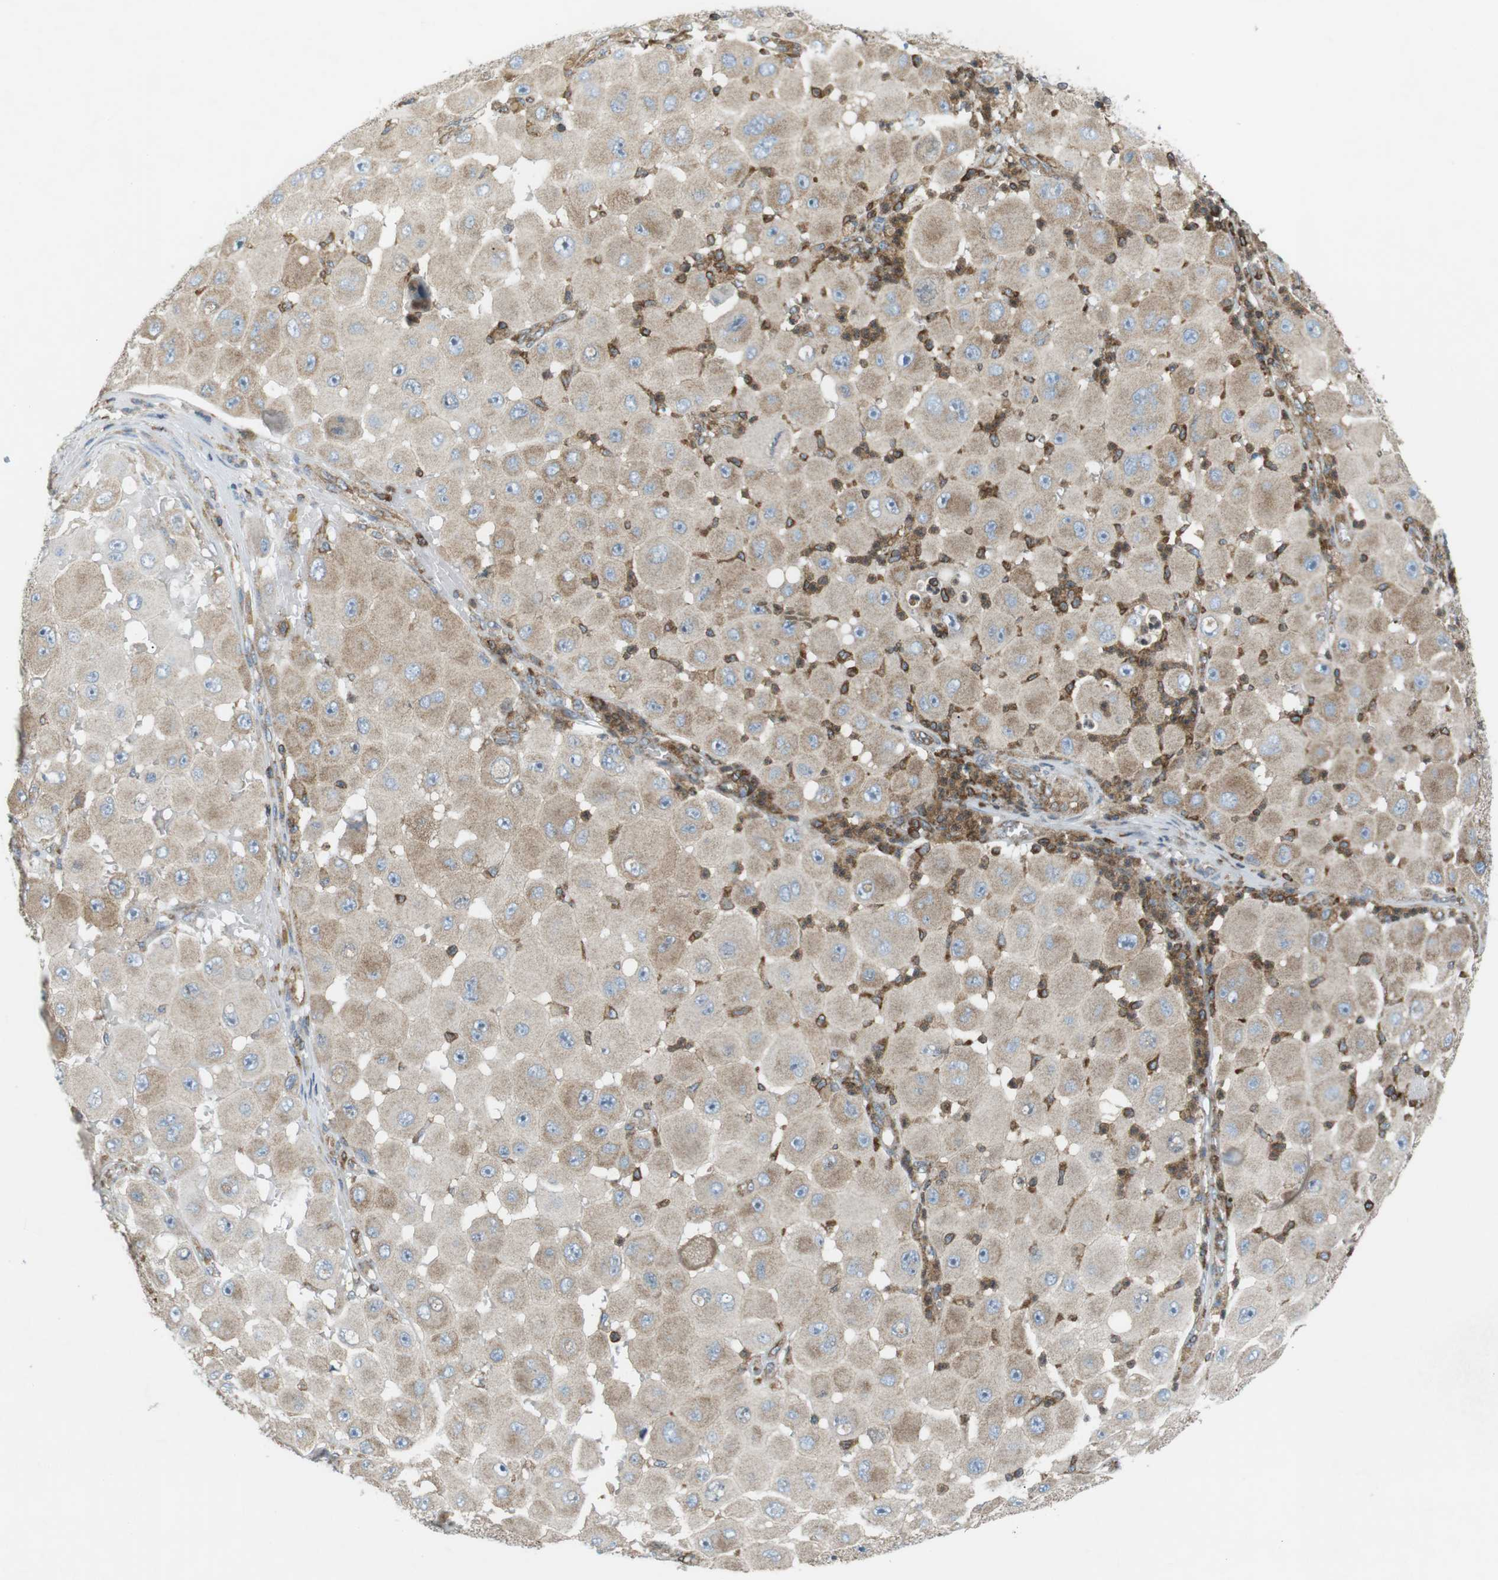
{"staining": {"intensity": "weak", "quantity": "25%-75%", "location": "cytoplasmic/membranous"}, "tissue": "melanoma", "cell_type": "Tumor cells", "image_type": "cancer", "snomed": [{"axis": "morphology", "description": "Malignant melanoma, NOS"}, {"axis": "topography", "description": "Skin"}], "caption": "Immunohistochemistry (IHC) histopathology image of neoplastic tissue: human melanoma stained using immunohistochemistry exhibits low levels of weak protein expression localized specifically in the cytoplasmic/membranous of tumor cells, appearing as a cytoplasmic/membranous brown color.", "gene": "FLII", "patient": {"sex": "female", "age": 81}}